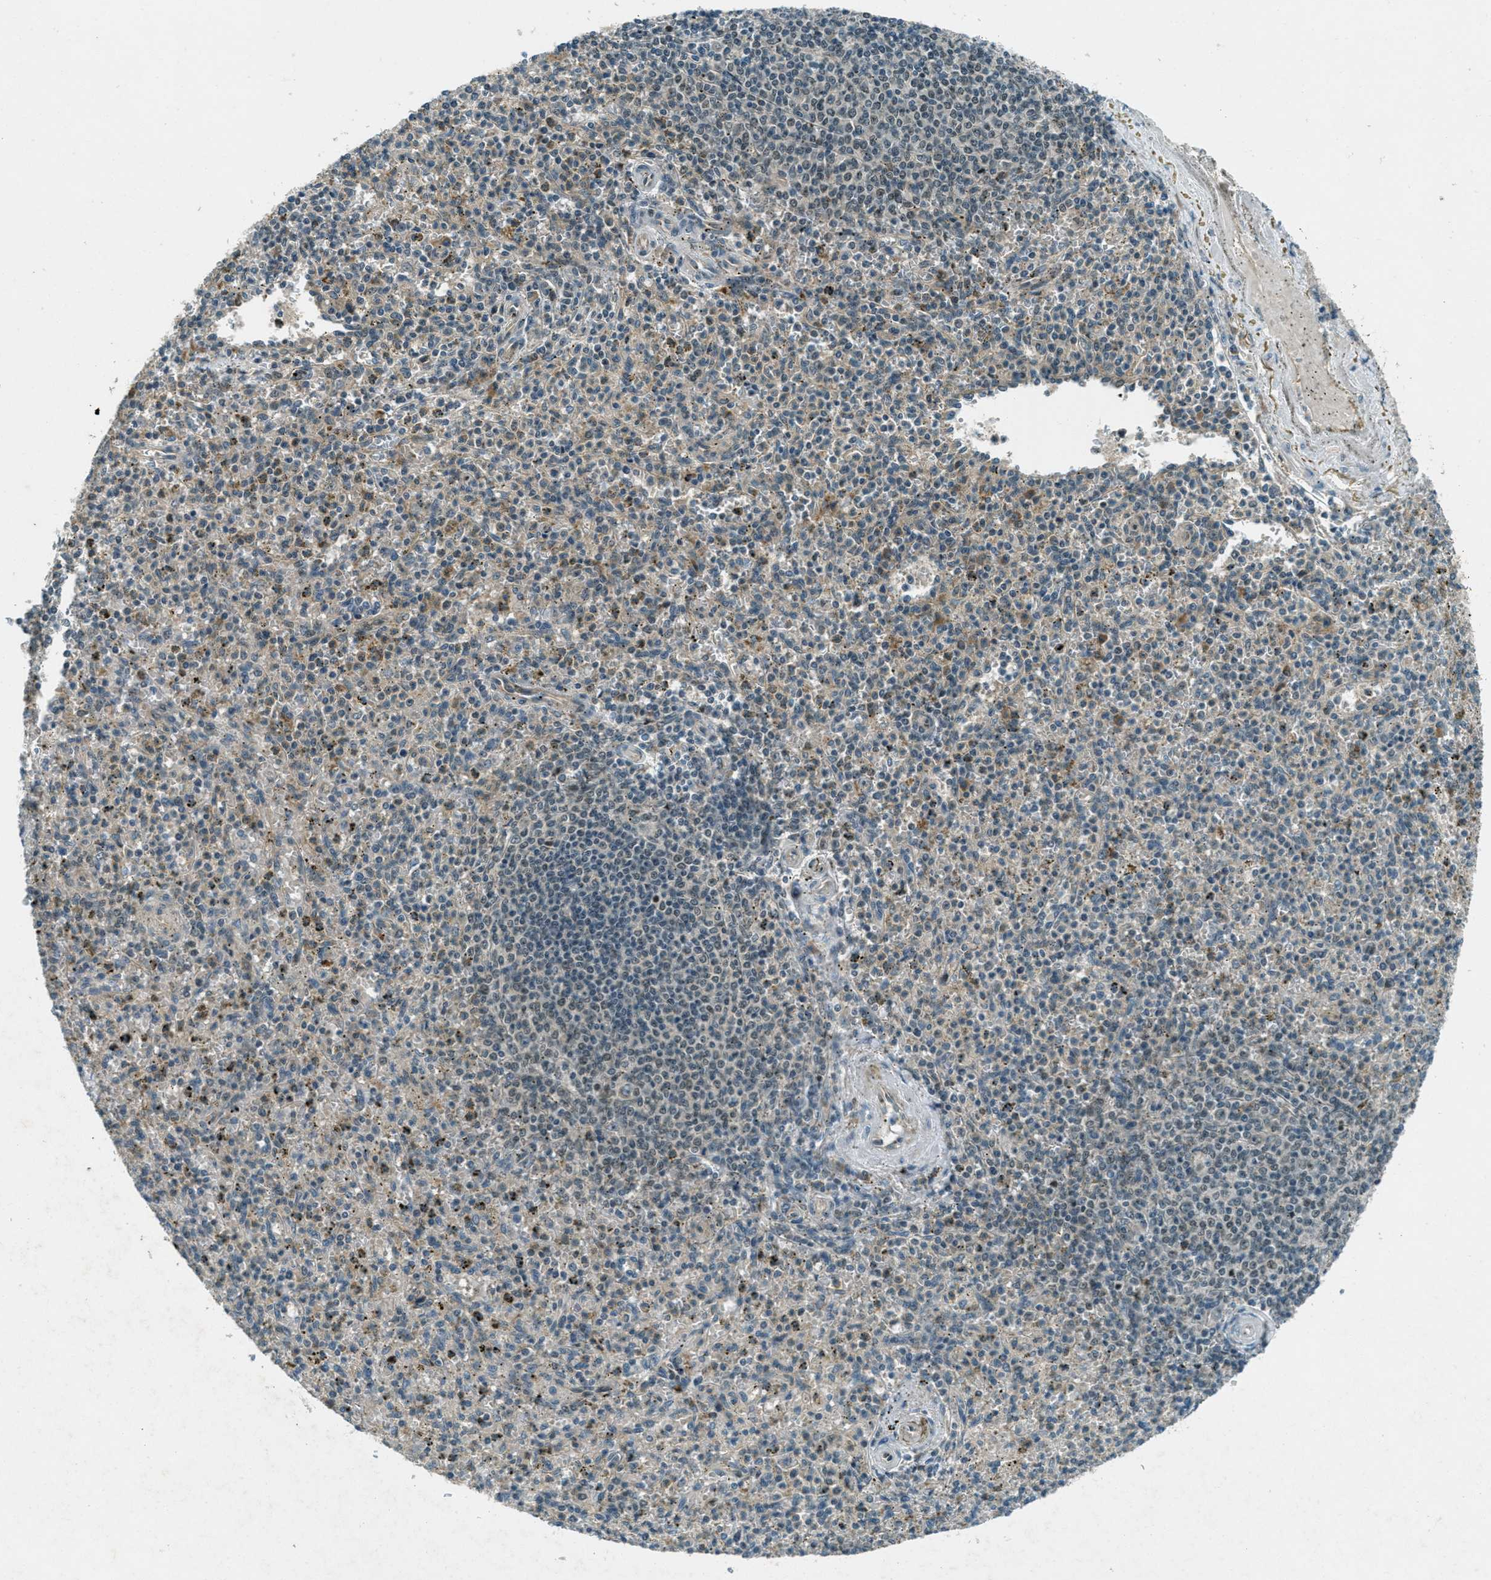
{"staining": {"intensity": "weak", "quantity": "<25%", "location": "cytoplasmic/membranous"}, "tissue": "spleen", "cell_type": "Cells in red pulp", "image_type": "normal", "snomed": [{"axis": "morphology", "description": "Normal tissue, NOS"}, {"axis": "topography", "description": "Spleen"}], "caption": "An image of human spleen is negative for staining in cells in red pulp.", "gene": "STK11", "patient": {"sex": "male", "age": 72}}